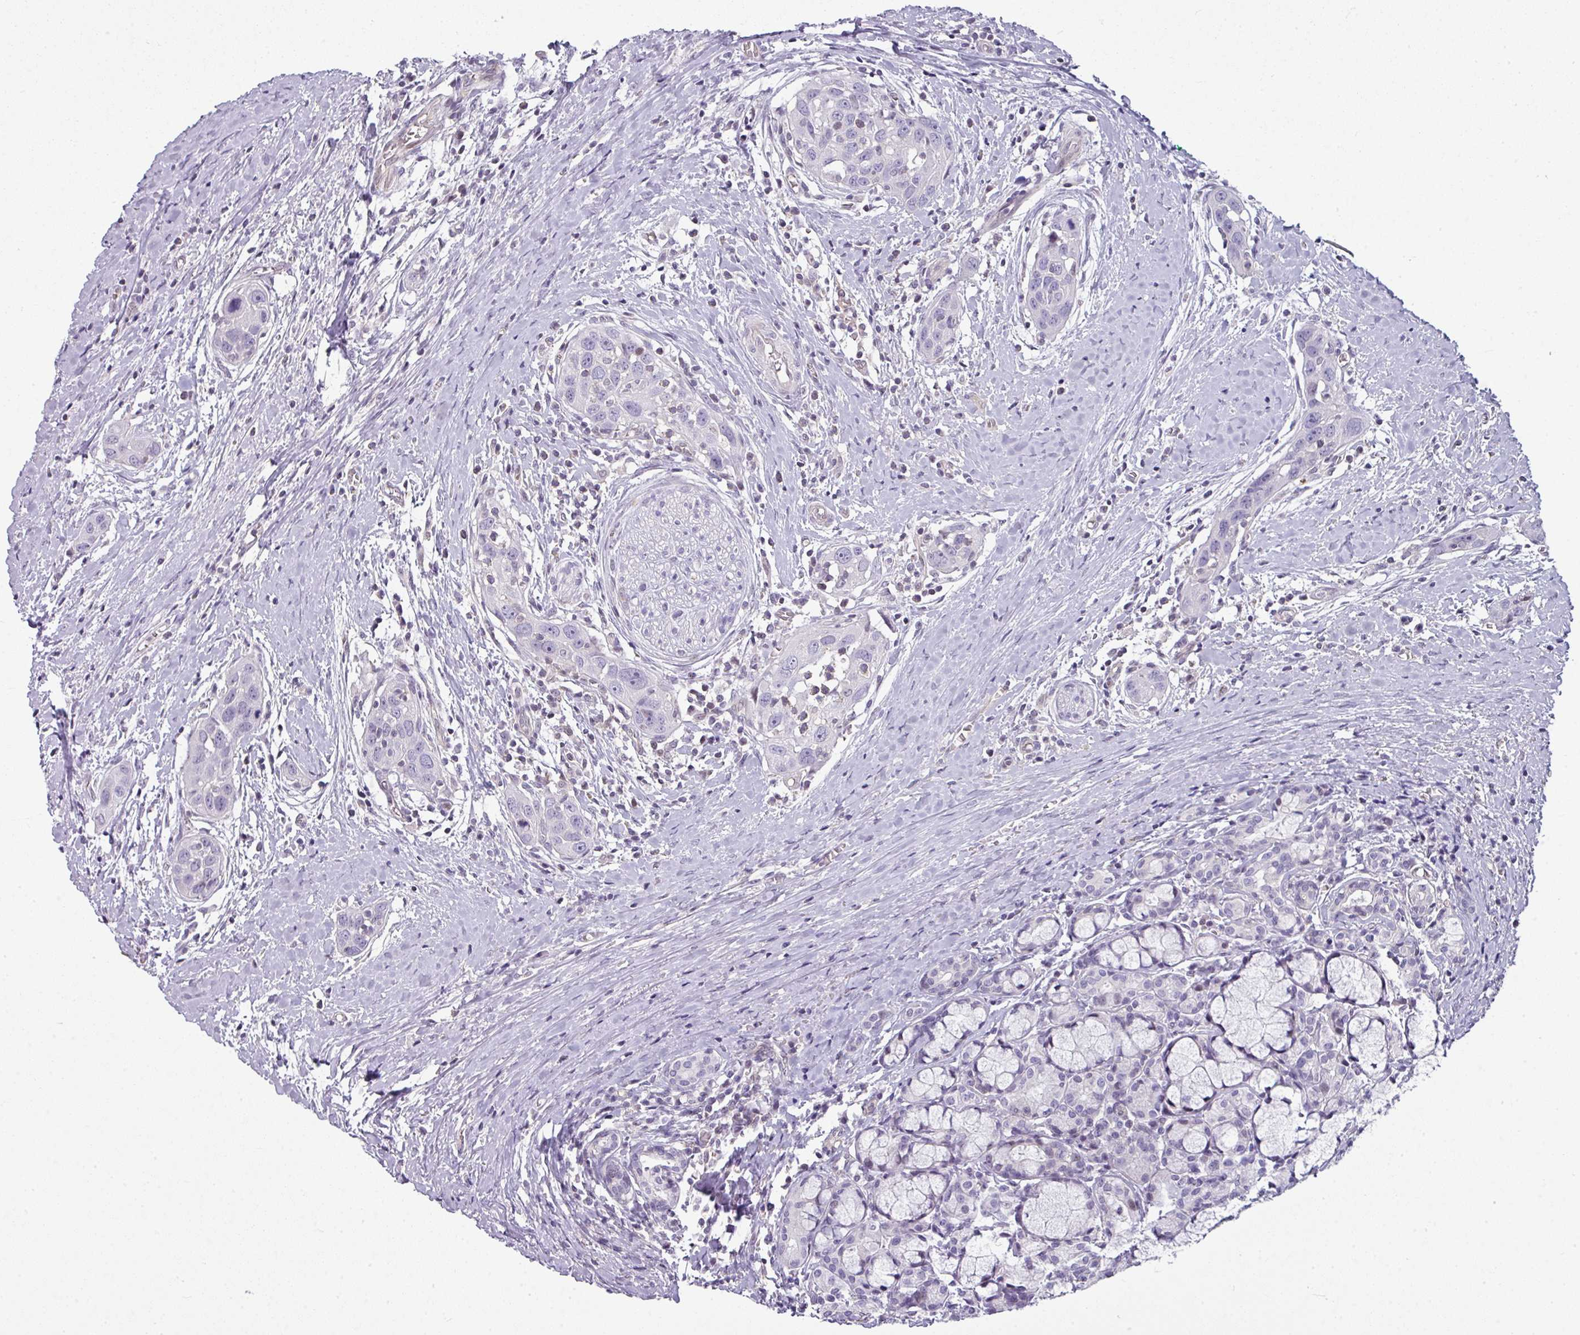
{"staining": {"intensity": "negative", "quantity": "none", "location": "none"}, "tissue": "head and neck cancer", "cell_type": "Tumor cells", "image_type": "cancer", "snomed": [{"axis": "morphology", "description": "Squamous cell carcinoma, NOS"}, {"axis": "topography", "description": "Oral tissue"}, {"axis": "topography", "description": "Head-Neck"}], "caption": "Protein analysis of squamous cell carcinoma (head and neck) displays no significant expression in tumor cells.", "gene": "STAT5A", "patient": {"sex": "female", "age": 50}}